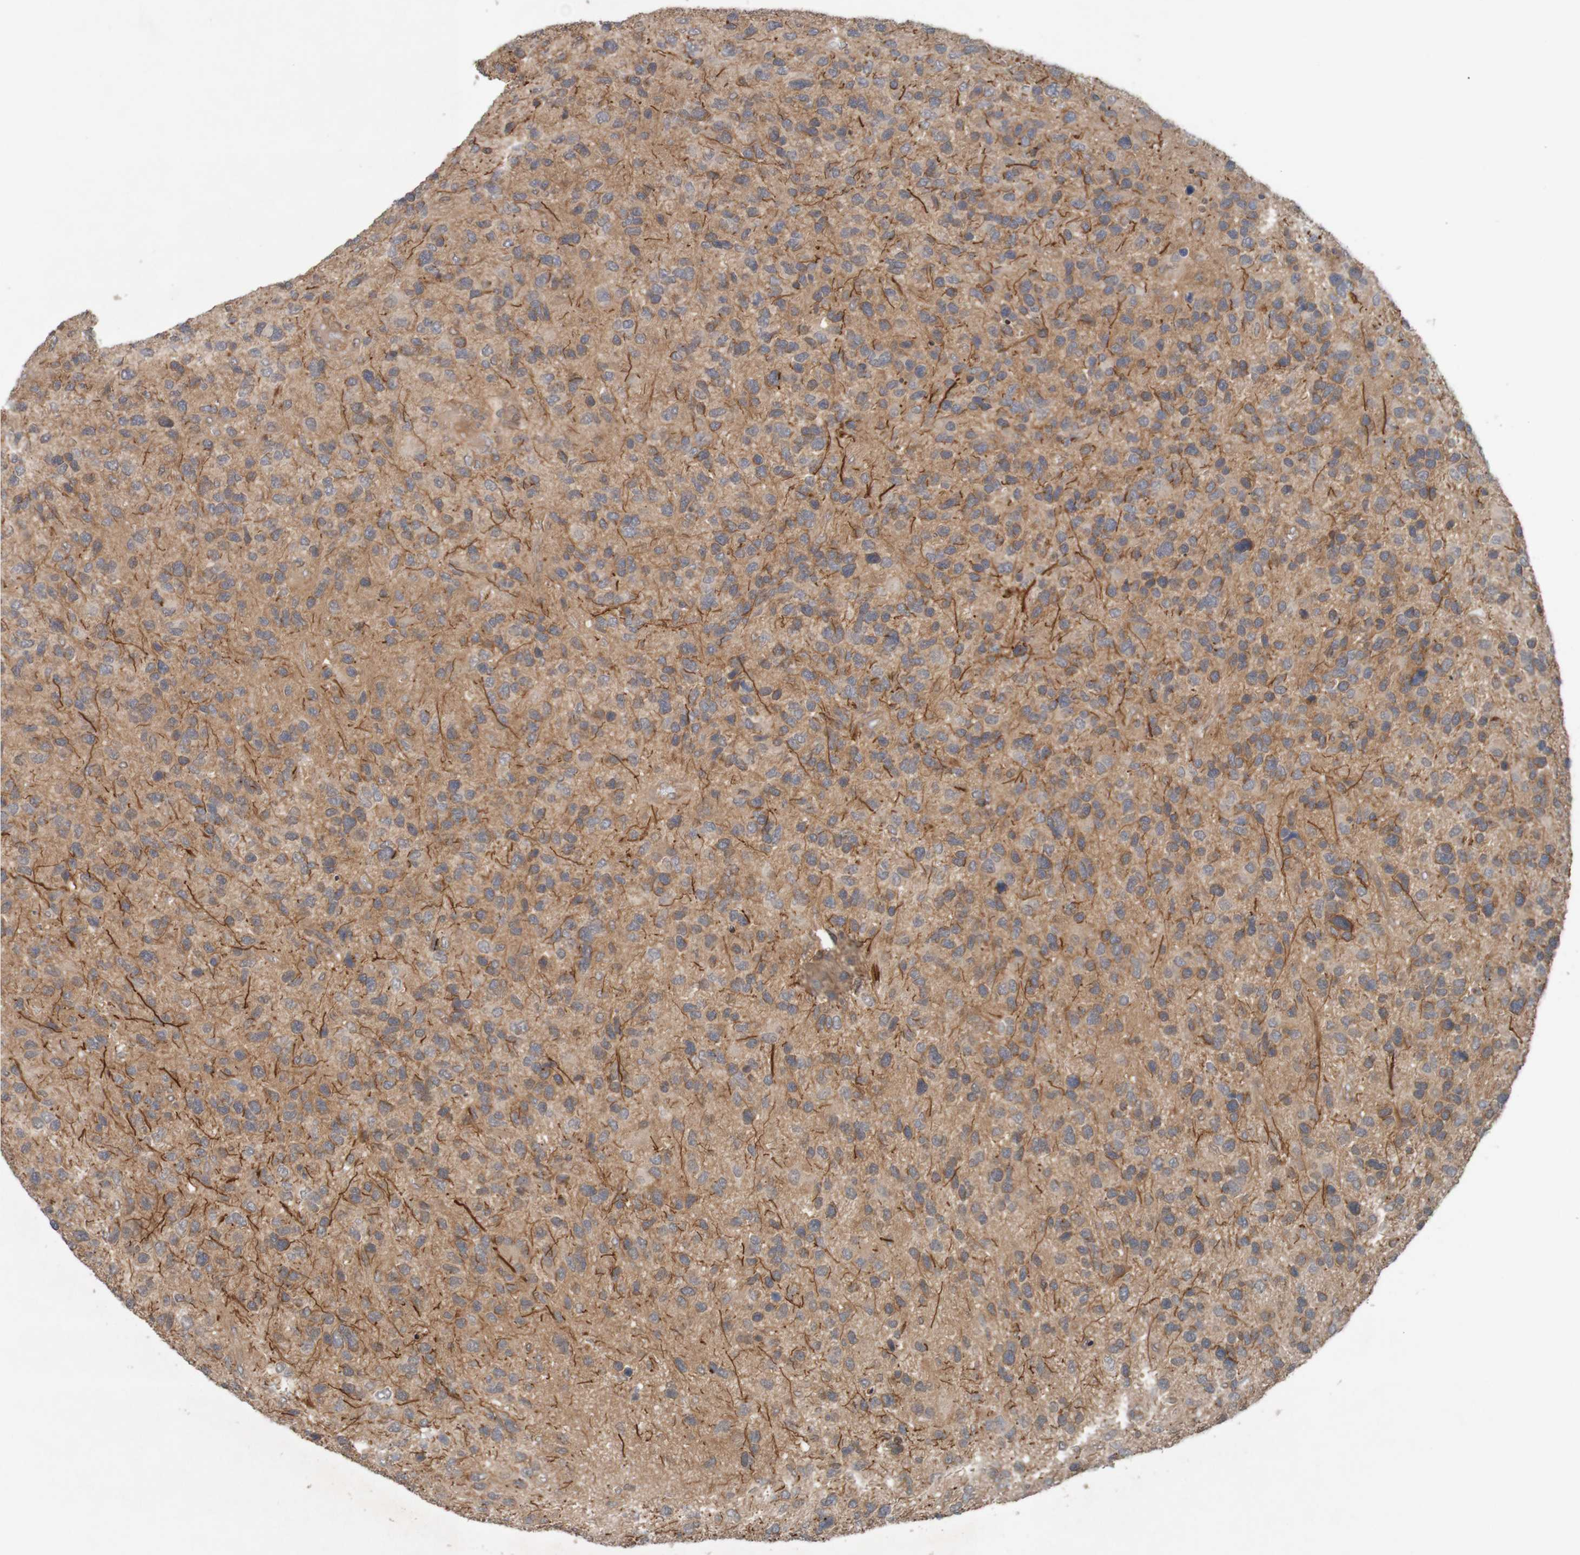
{"staining": {"intensity": "weak", "quantity": "<25%", "location": "cytoplasmic/membranous"}, "tissue": "glioma", "cell_type": "Tumor cells", "image_type": "cancer", "snomed": [{"axis": "morphology", "description": "Glioma, malignant, High grade"}, {"axis": "topography", "description": "Brain"}], "caption": "High power microscopy histopathology image of an immunohistochemistry micrograph of glioma, revealing no significant expression in tumor cells.", "gene": "ARHGEF11", "patient": {"sex": "female", "age": 58}}